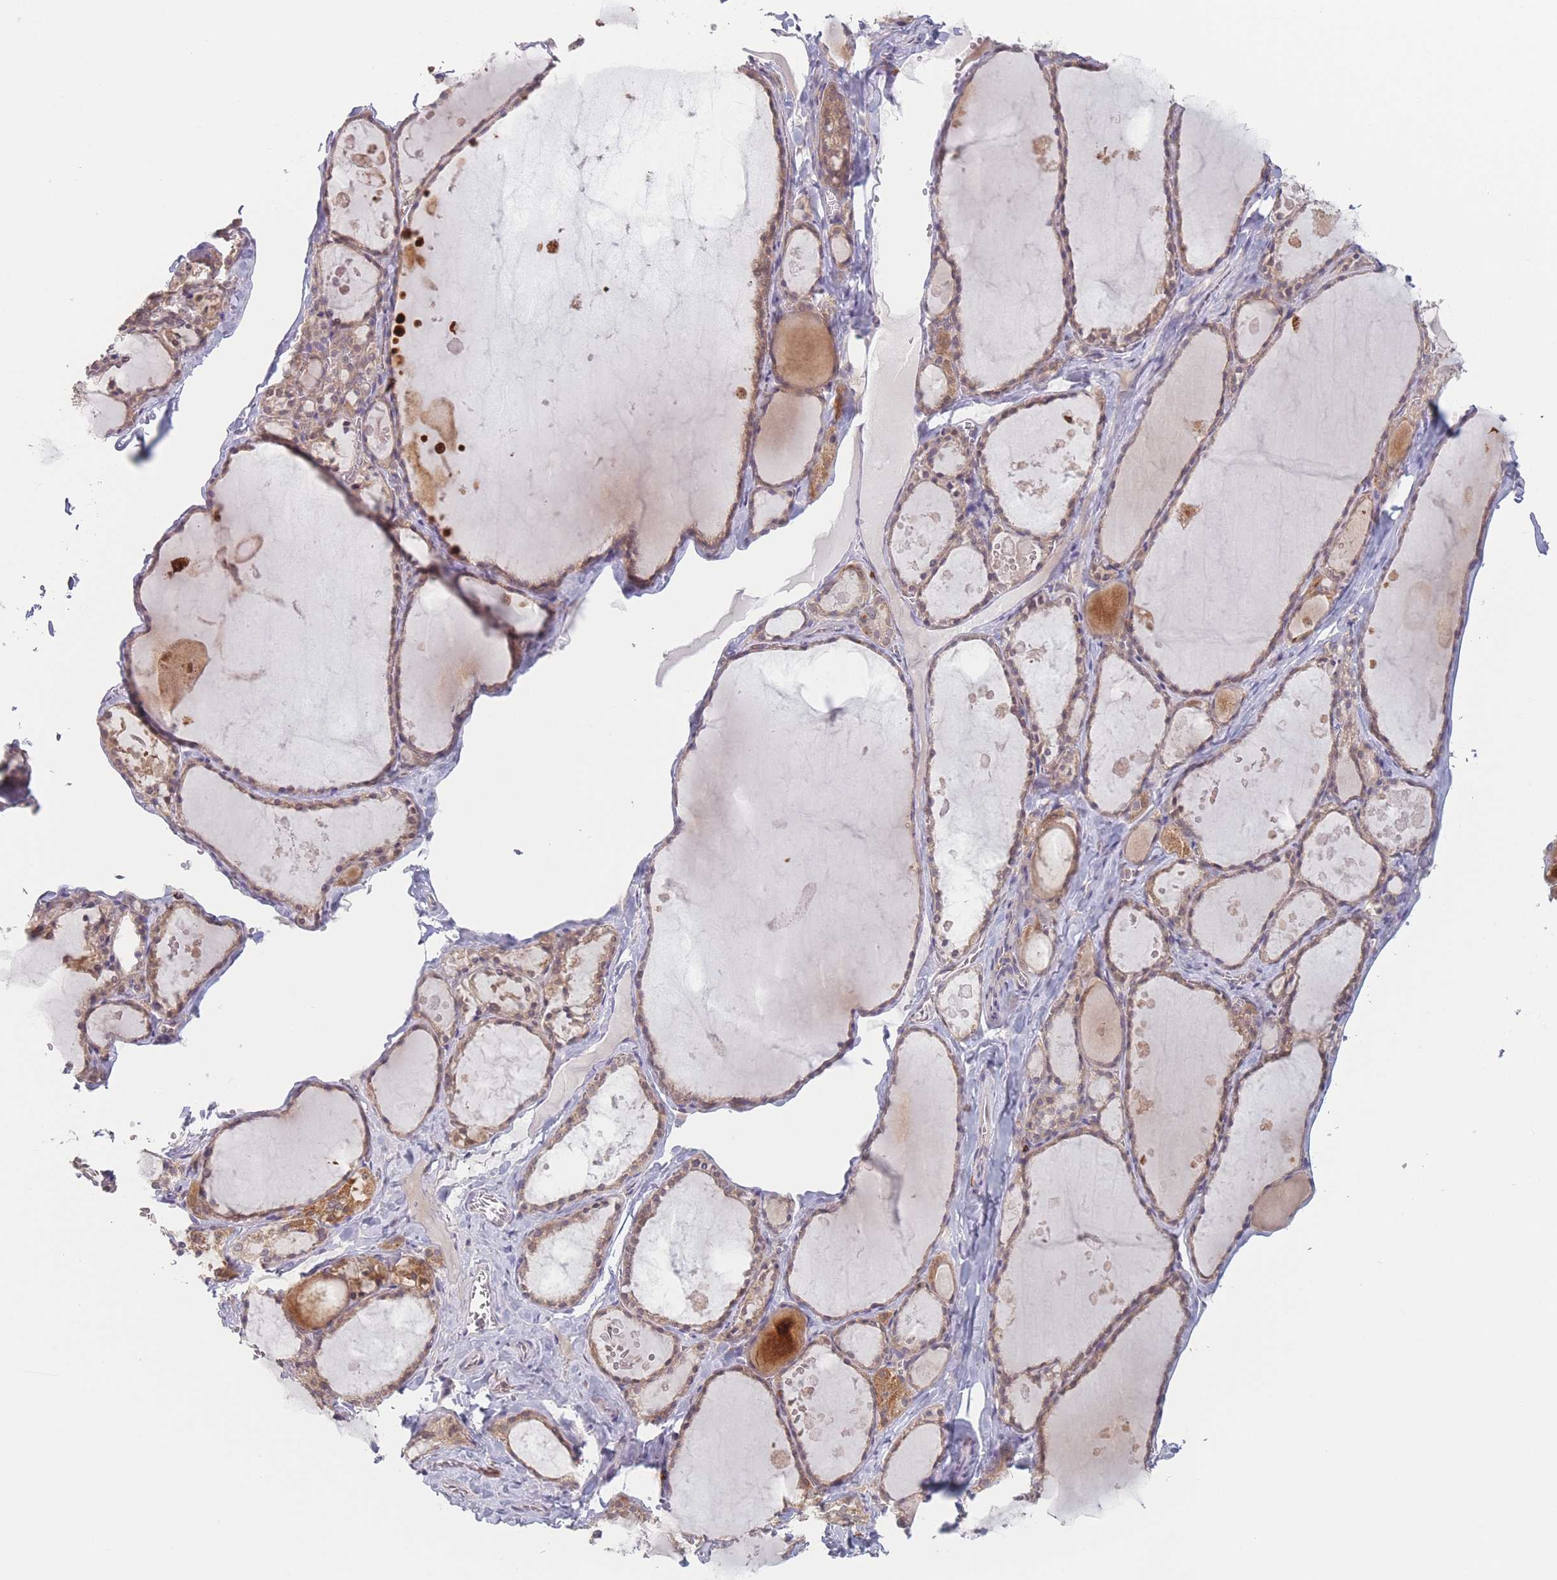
{"staining": {"intensity": "weak", "quantity": ">75%", "location": "cytoplasmic/membranous"}, "tissue": "thyroid gland", "cell_type": "Glandular cells", "image_type": "normal", "snomed": [{"axis": "morphology", "description": "Normal tissue, NOS"}, {"axis": "topography", "description": "Thyroid gland"}], "caption": "Weak cytoplasmic/membranous positivity is seen in about >75% of glandular cells in normal thyroid gland.", "gene": "PPM1A", "patient": {"sex": "male", "age": 56}}